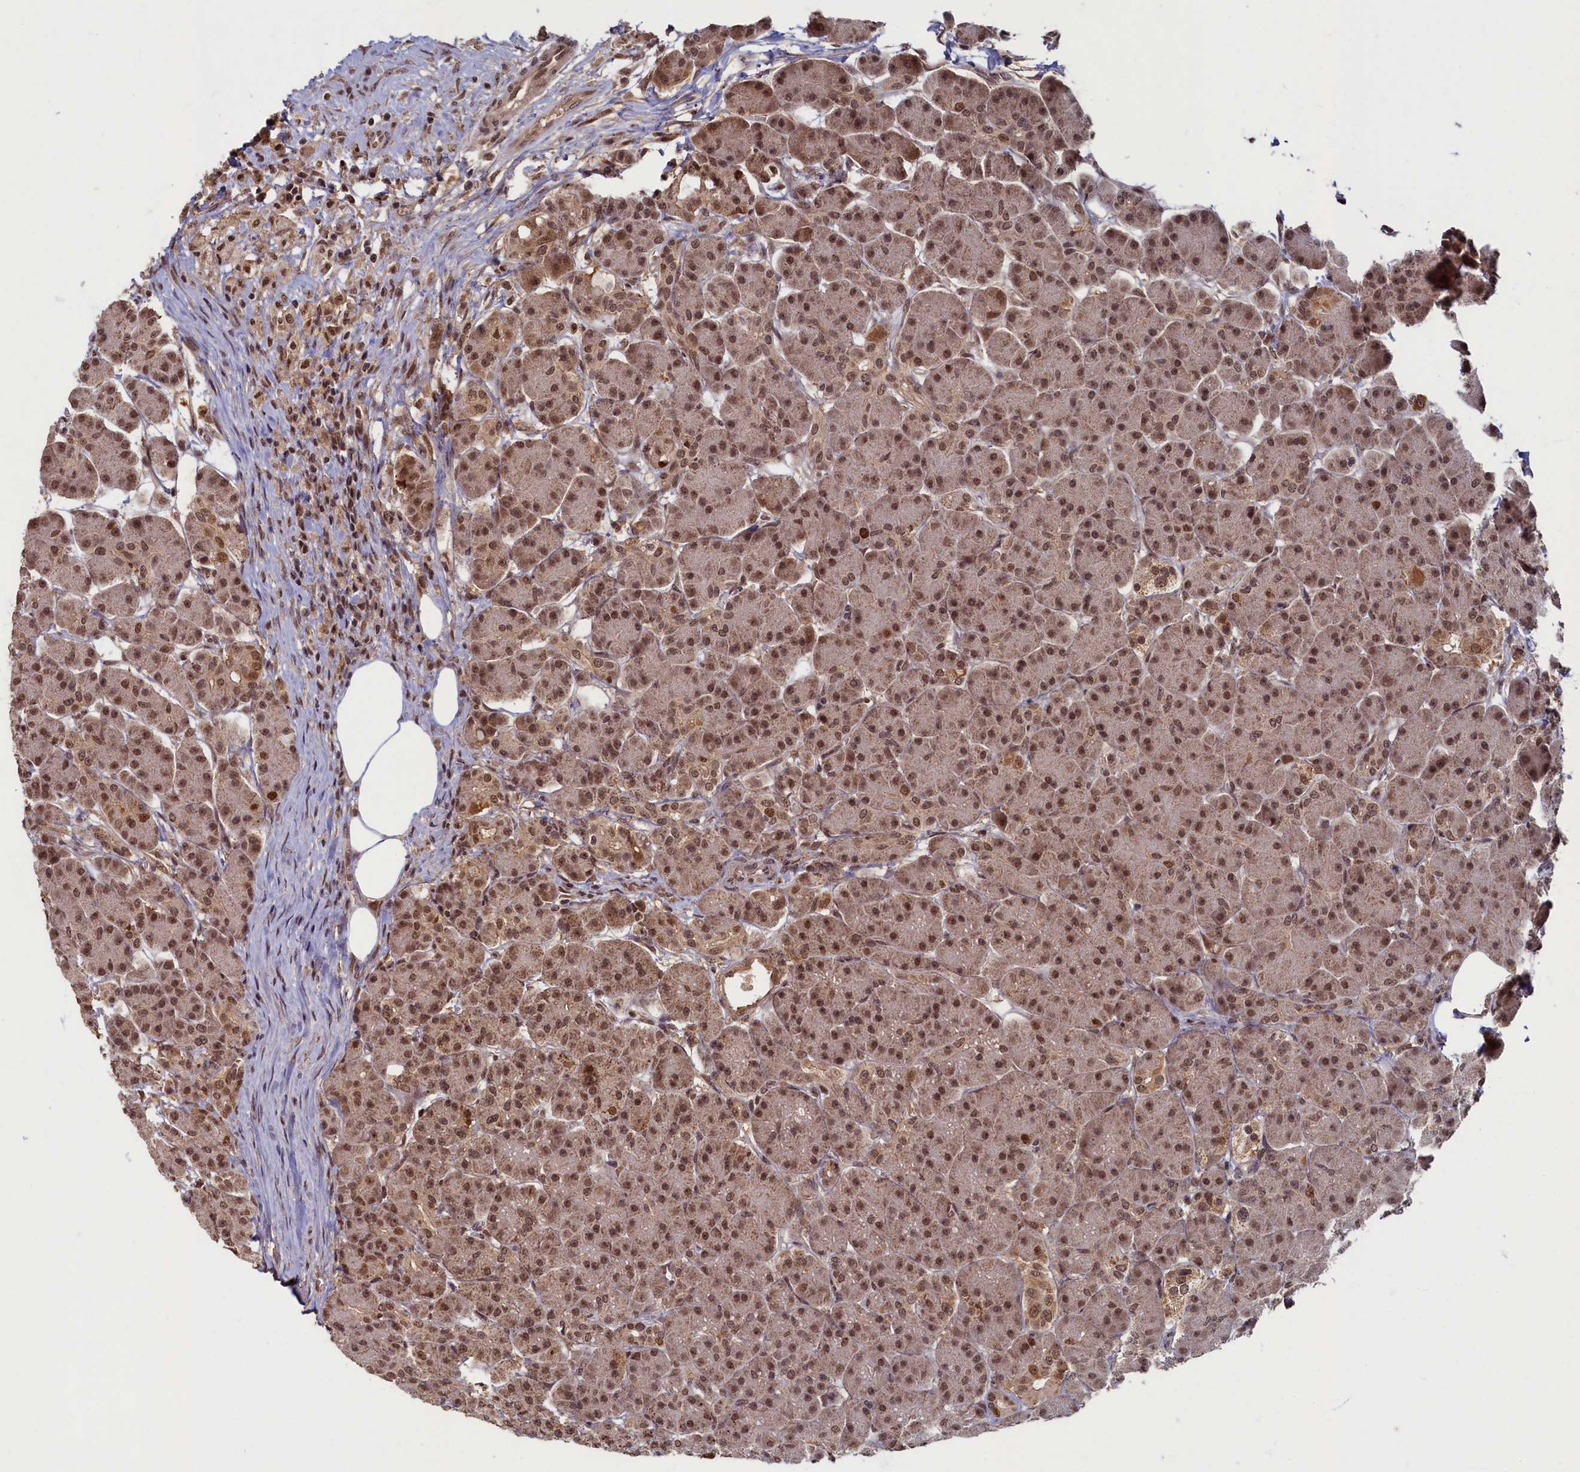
{"staining": {"intensity": "moderate", "quantity": ">75%", "location": "nuclear"}, "tissue": "pancreas", "cell_type": "Exocrine glandular cells", "image_type": "normal", "snomed": [{"axis": "morphology", "description": "Normal tissue, NOS"}, {"axis": "topography", "description": "Pancreas"}], "caption": "Immunohistochemical staining of unremarkable human pancreas reveals >75% levels of moderate nuclear protein expression in about >75% of exocrine glandular cells.", "gene": "BRCA1", "patient": {"sex": "male", "age": 63}}